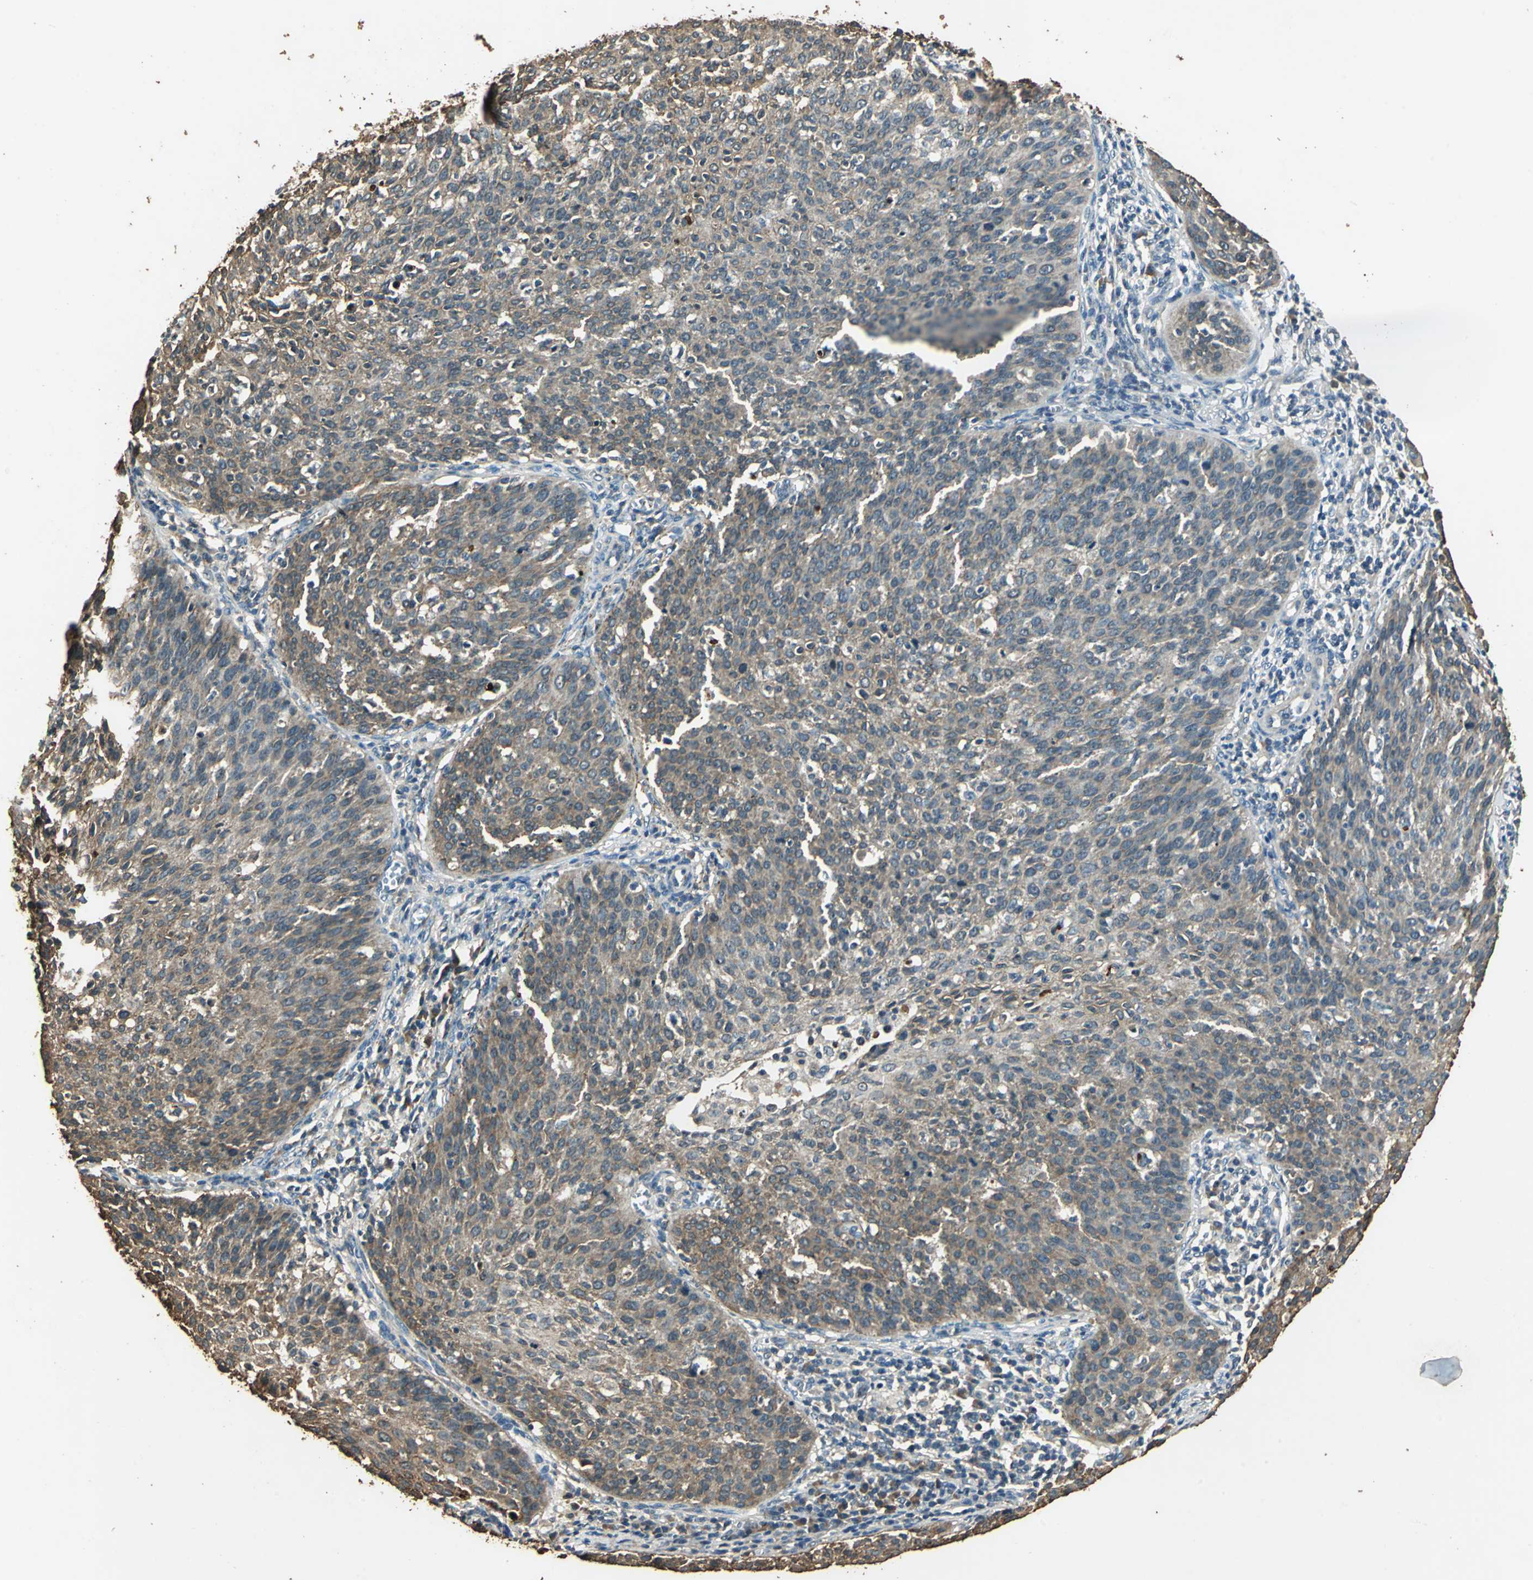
{"staining": {"intensity": "moderate", "quantity": ">75%", "location": "cytoplasmic/membranous"}, "tissue": "cervical cancer", "cell_type": "Tumor cells", "image_type": "cancer", "snomed": [{"axis": "morphology", "description": "Squamous cell carcinoma, NOS"}, {"axis": "topography", "description": "Cervix"}], "caption": "This is an image of immunohistochemistry (IHC) staining of cervical cancer (squamous cell carcinoma), which shows moderate expression in the cytoplasmic/membranous of tumor cells.", "gene": "TMPRSS4", "patient": {"sex": "female", "age": 38}}